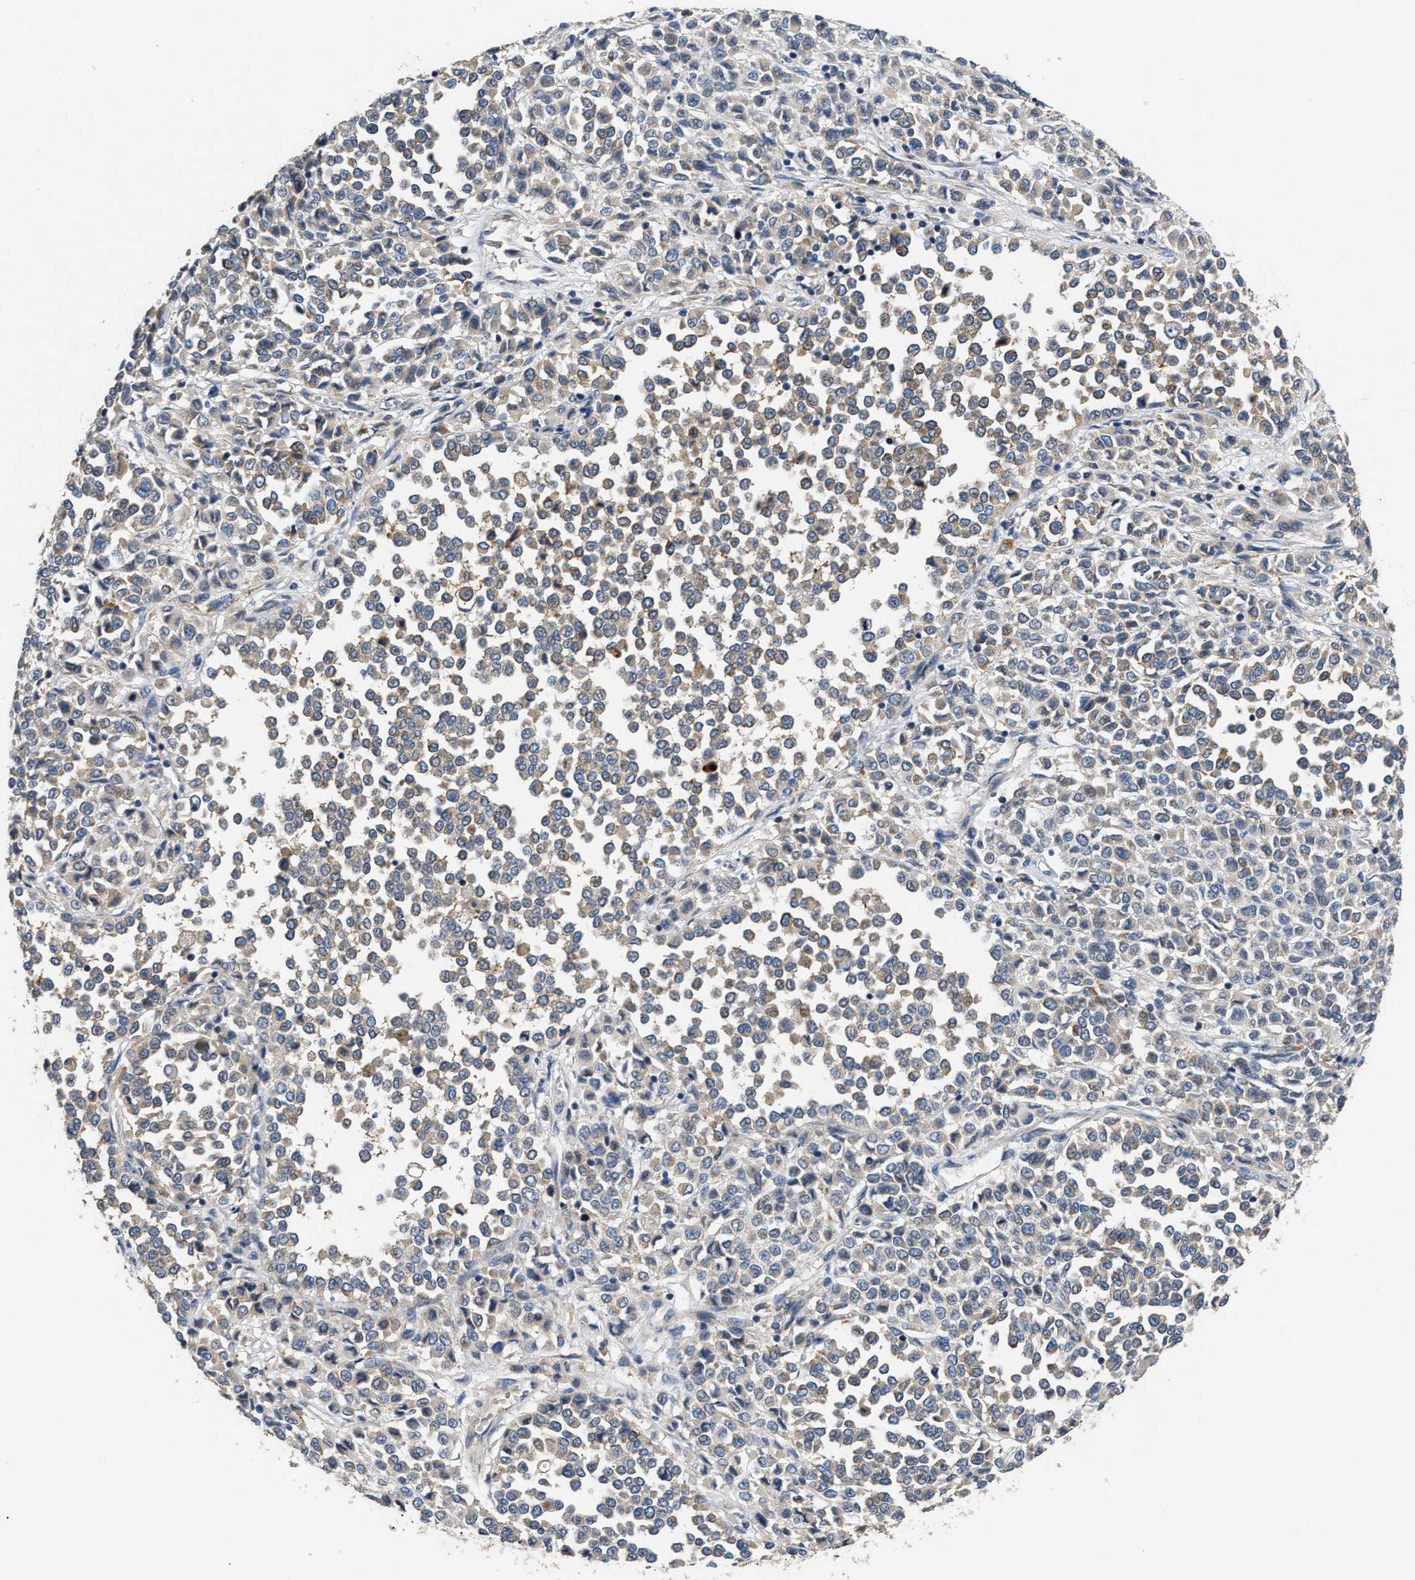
{"staining": {"intensity": "negative", "quantity": "none", "location": "none"}, "tissue": "melanoma", "cell_type": "Tumor cells", "image_type": "cancer", "snomed": [{"axis": "morphology", "description": "Malignant melanoma, Metastatic site"}, {"axis": "topography", "description": "Pancreas"}], "caption": "DAB immunohistochemical staining of human melanoma shows no significant expression in tumor cells.", "gene": "IL17RC", "patient": {"sex": "female", "age": 30}}